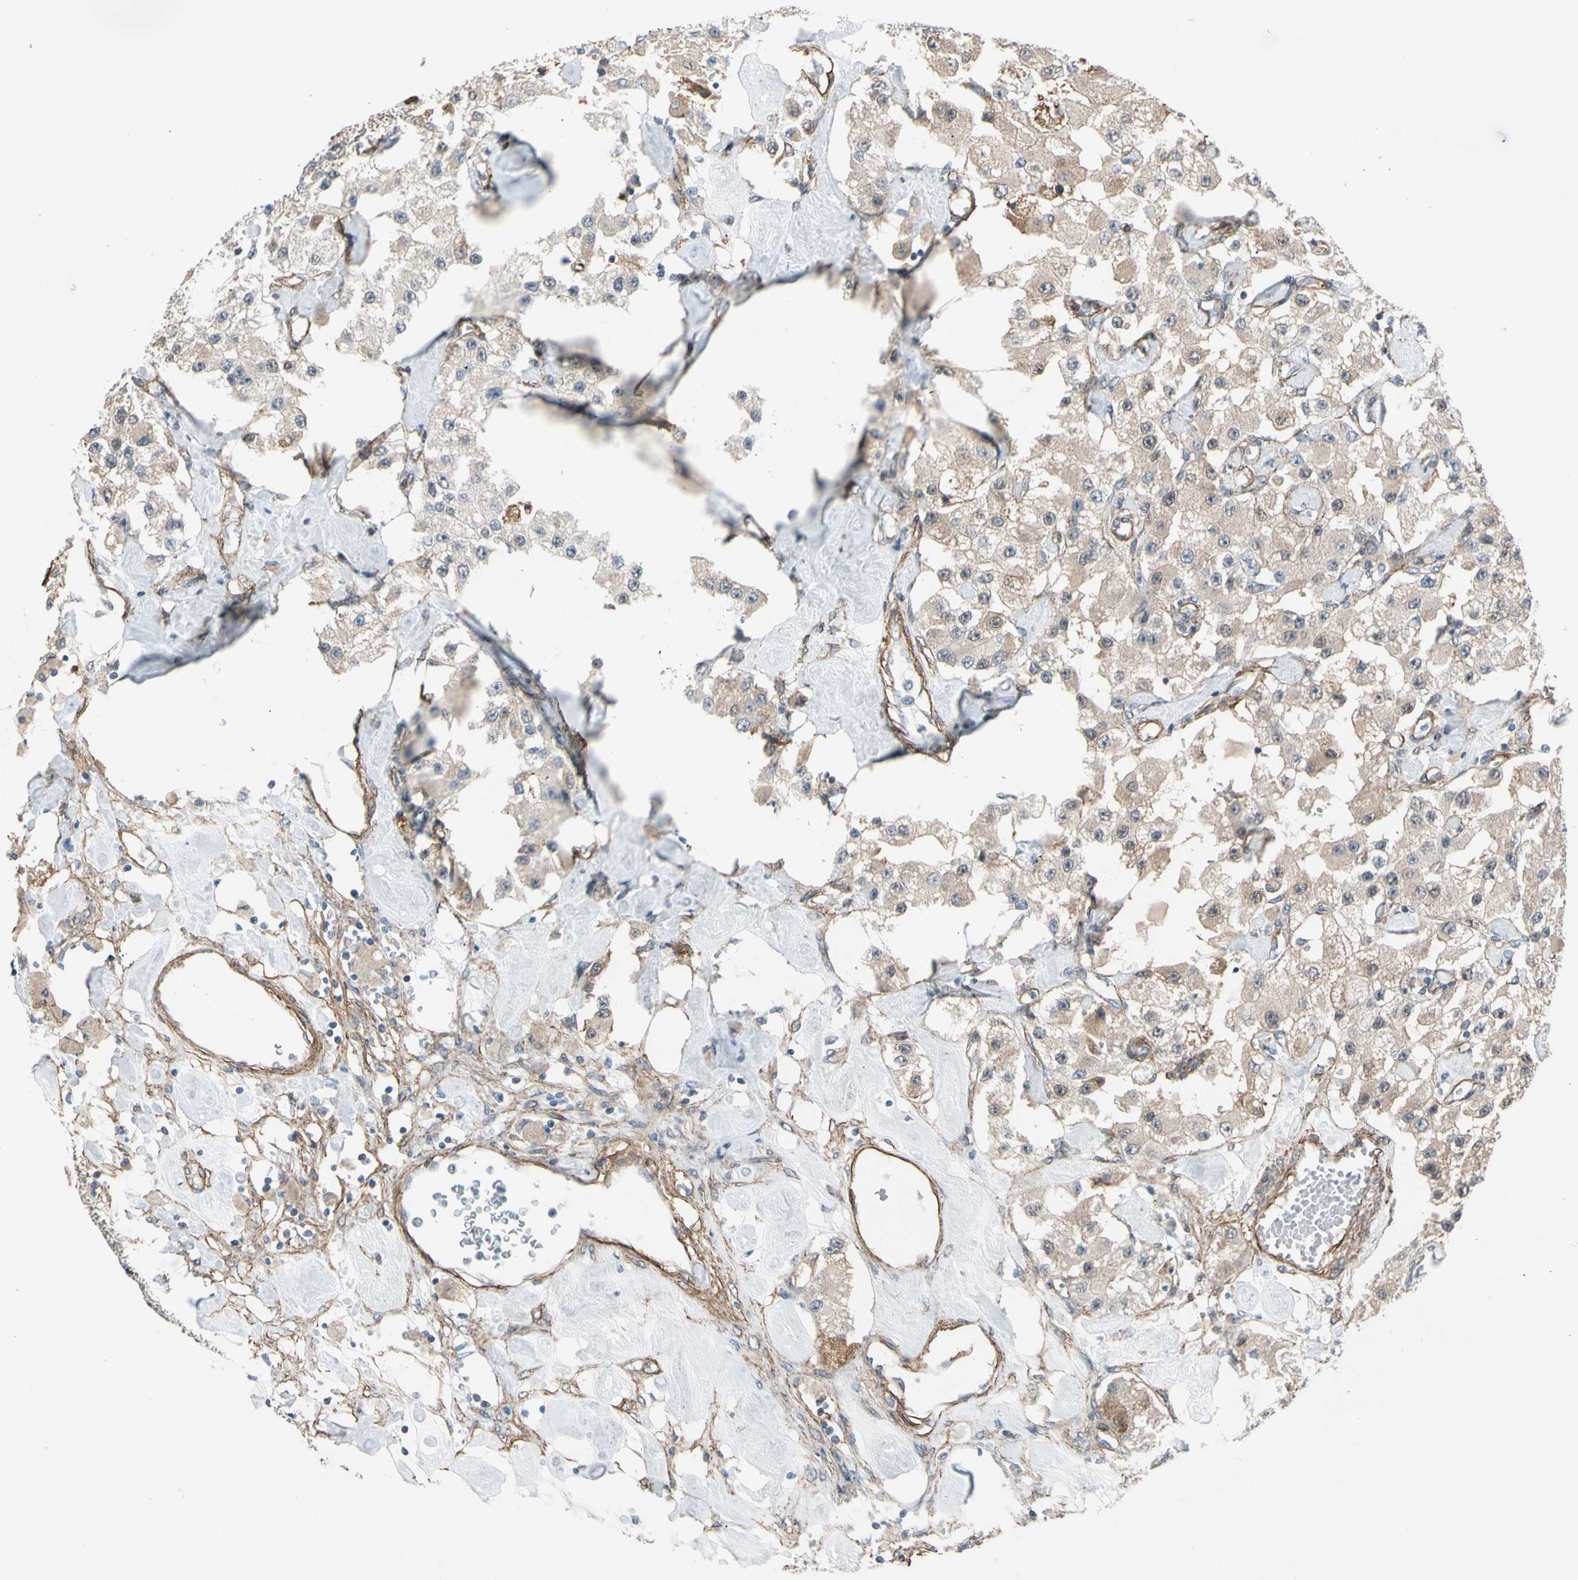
{"staining": {"intensity": "weak", "quantity": ">75%", "location": "cytoplasmic/membranous"}, "tissue": "carcinoid", "cell_type": "Tumor cells", "image_type": "cancer", "snomed": [{"axis": "morphology", "description": "Carcinoid, malignant, NOS"}, {"axis": "topography", "description": "Pancreas"}], "caption": "Carcinoid stained with a brown dye reveals weak cytoplasmic/membranous positive expression in about >75% of tumor cells.", "gene": "LIMK2", "patient": {"sex": "male", "age": 41}}